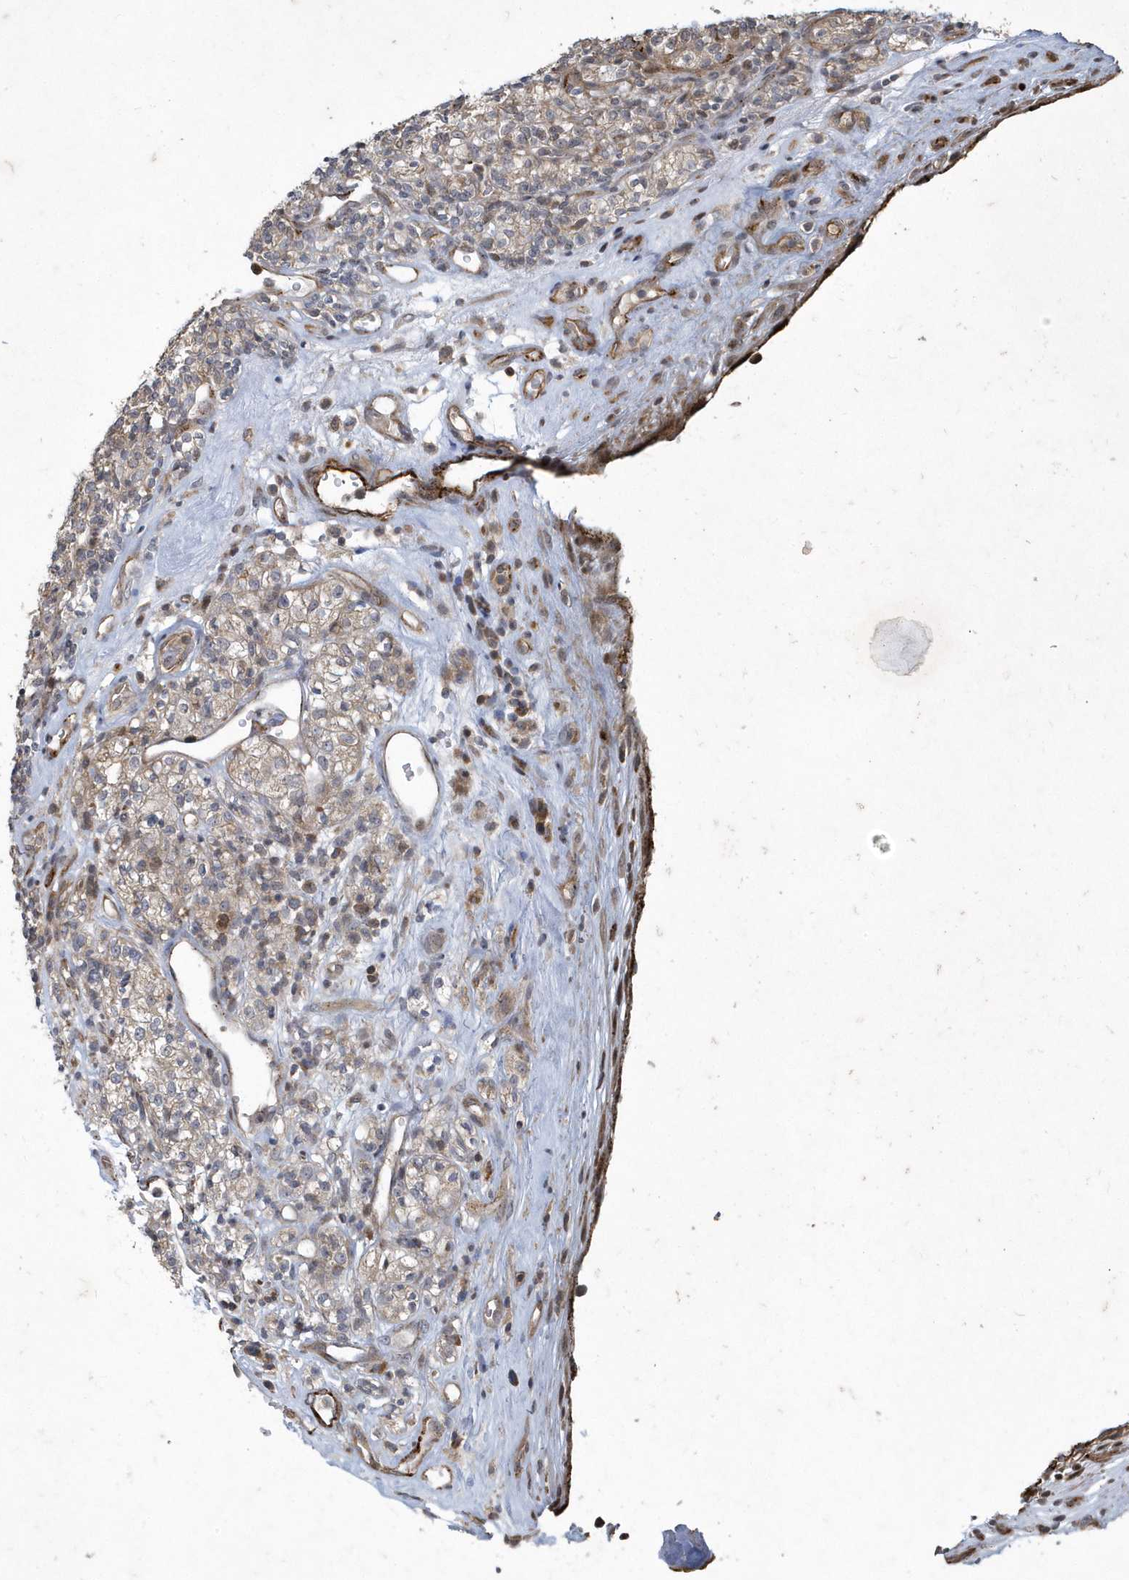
{"staining": {"intensity": "weak", "quantity": "25%-75%", "location": "cytoplasmic/membranous"}, "tissue": "renal cancer", "cell_type": "Tumor cells", "image_type": "cancer", "snomed": [{"axis": "morphology", "description": "Adenocarcinoma, NOS"}, {"axis": "topography", "description": "Kidney"}], "caption": "IHC photomicrograph of human renal cancer stained for a protein (brown), which demonstrates low levels of weak cytoplasmic/membranous expression in approximately 25%-75% of tumor cells.", "gene": "N4BP2", "patient": {"sex": "male", "age": 77}}